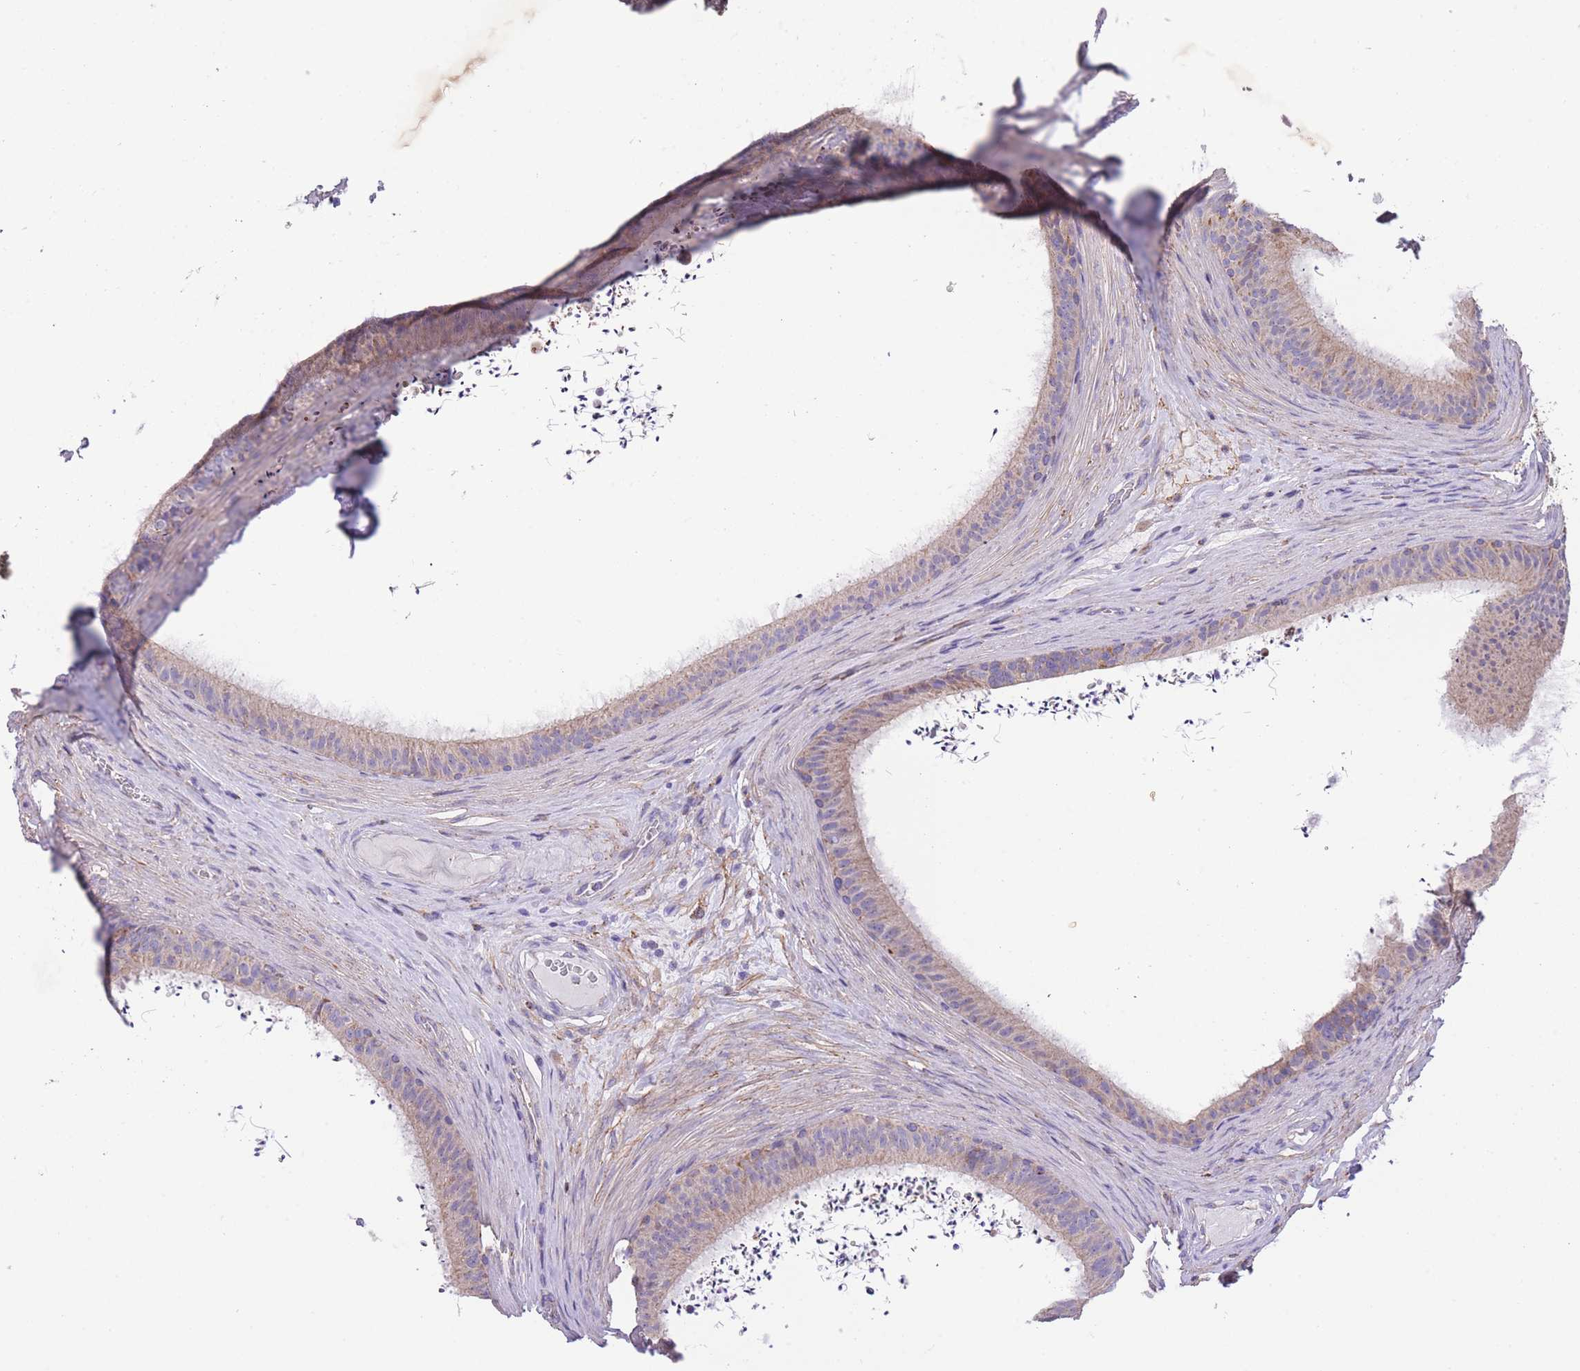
{"staining": {"intensity": "moderate", "quantity": "<25%", "location": "cytoplasmic/membranous"}, "tissue": "epididymis", "cell_type": "Glandular cells", "image_type": "normal", "snomed": [{"axis": "morphology", "description": "Normal tissue, NOS"}, {"axis": "topography", "description": "Testis"}, {"axis": "topography", "description": "Epididymis"}], "caption": "The immunohistochemical stain labels moderate cytoplasmic/membranous staining in glandular cells of unremarkable epididymis. (DAB = brown stain, brightfield microscopy at high magnification).", "gene": "ST3GAL3", "patient": {"sex": "male", "age": 41}}